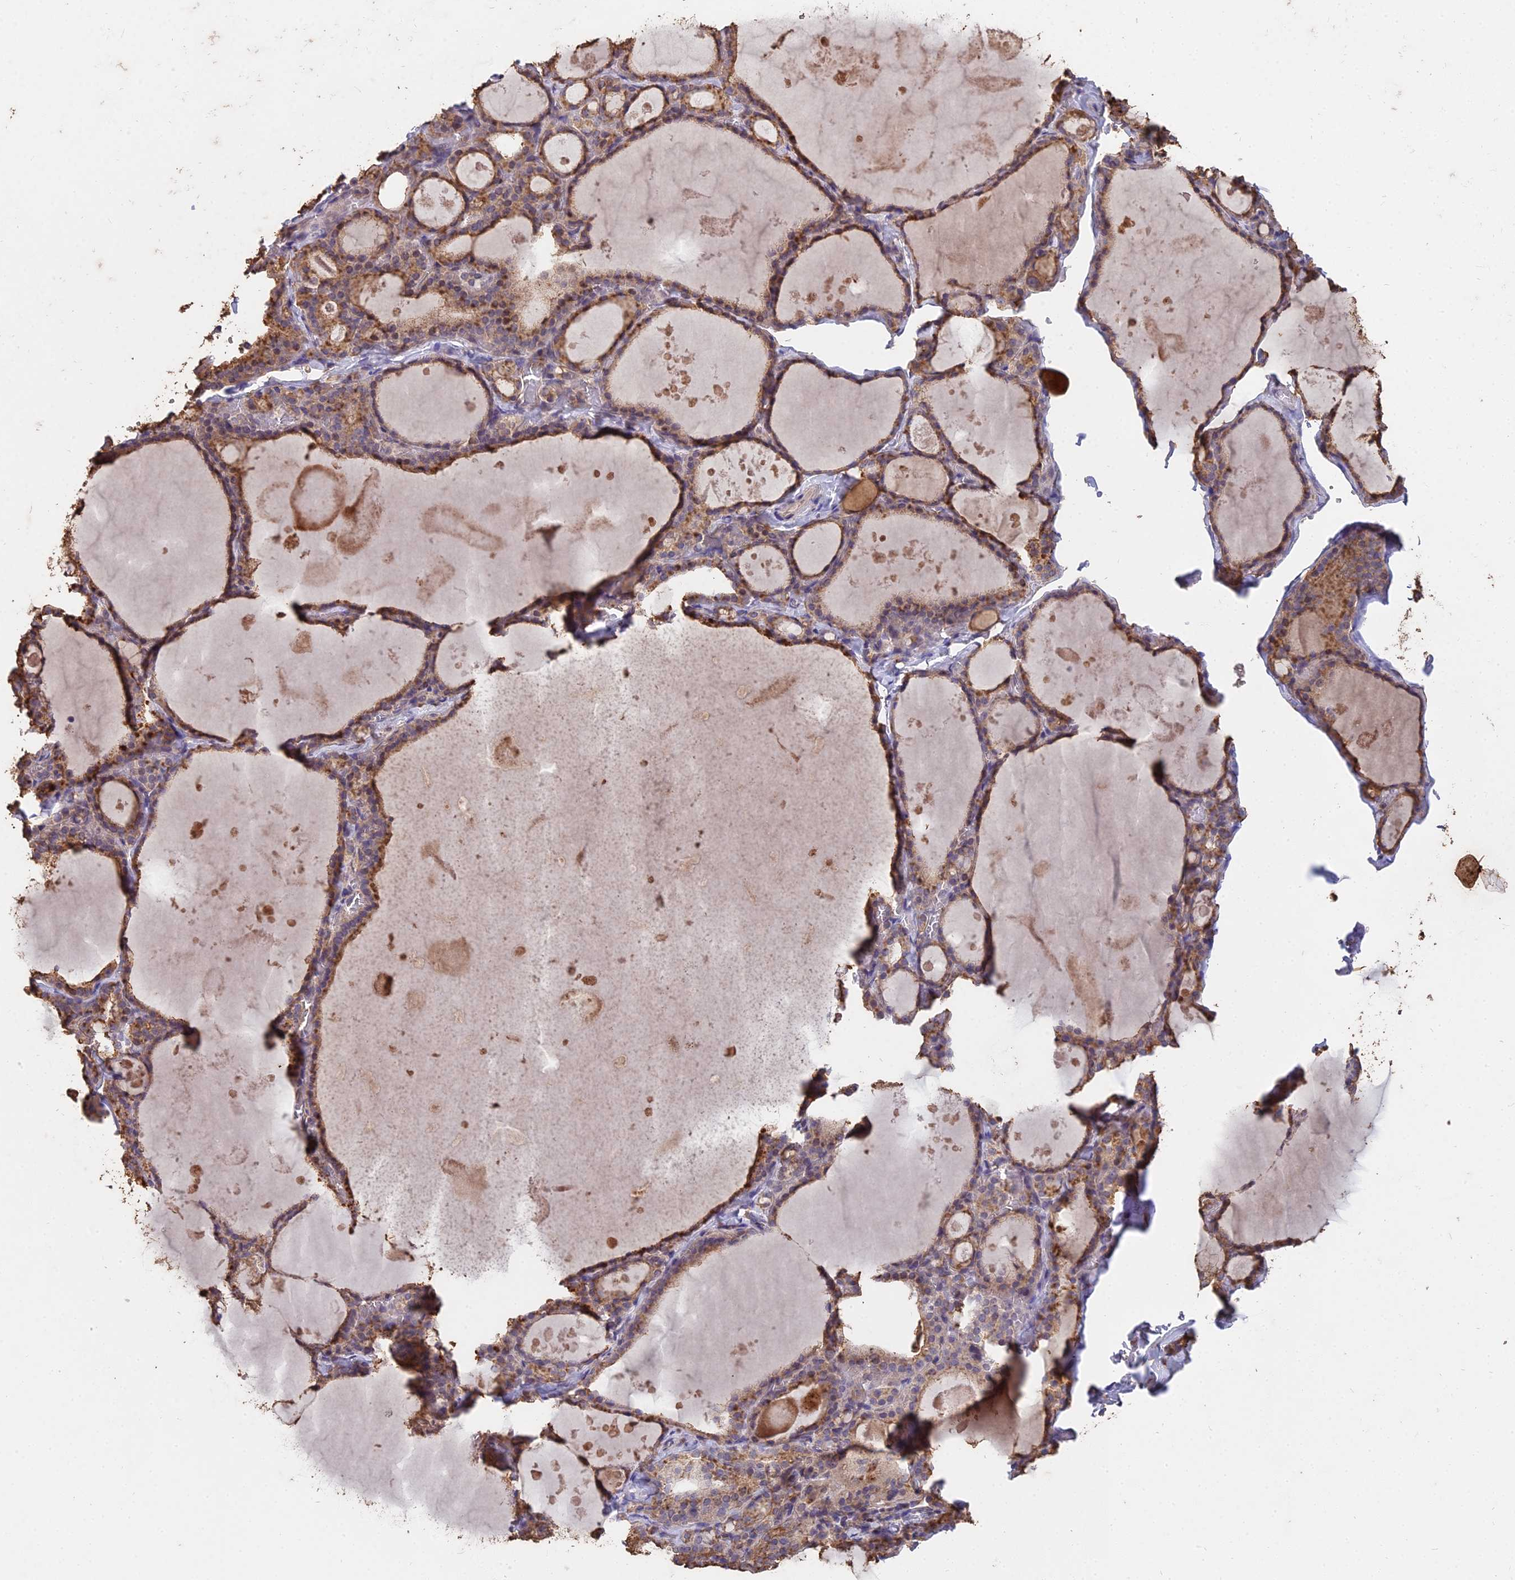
{"staining": {"intensity": "moderate", "quantity": ">75%", "location": "cytoplasmic/membranous"}, "tissue": "thyroid gland", "cell_type": "Glandular cells", "image_type": "normal", "snomed": [{"axis": "morphology", "description": "Normal tissue, NOS"}, {"axis": "topography", "description": "Thyroid gland"}], "caption": "Protein expression analysis of normal human thyroid gland reveals moderate cytoplasmic/membranous staining in approximately >75% of glandular cells.", "gene": "CEMIP2", "patient": {"sex": "male", "age": 56}}